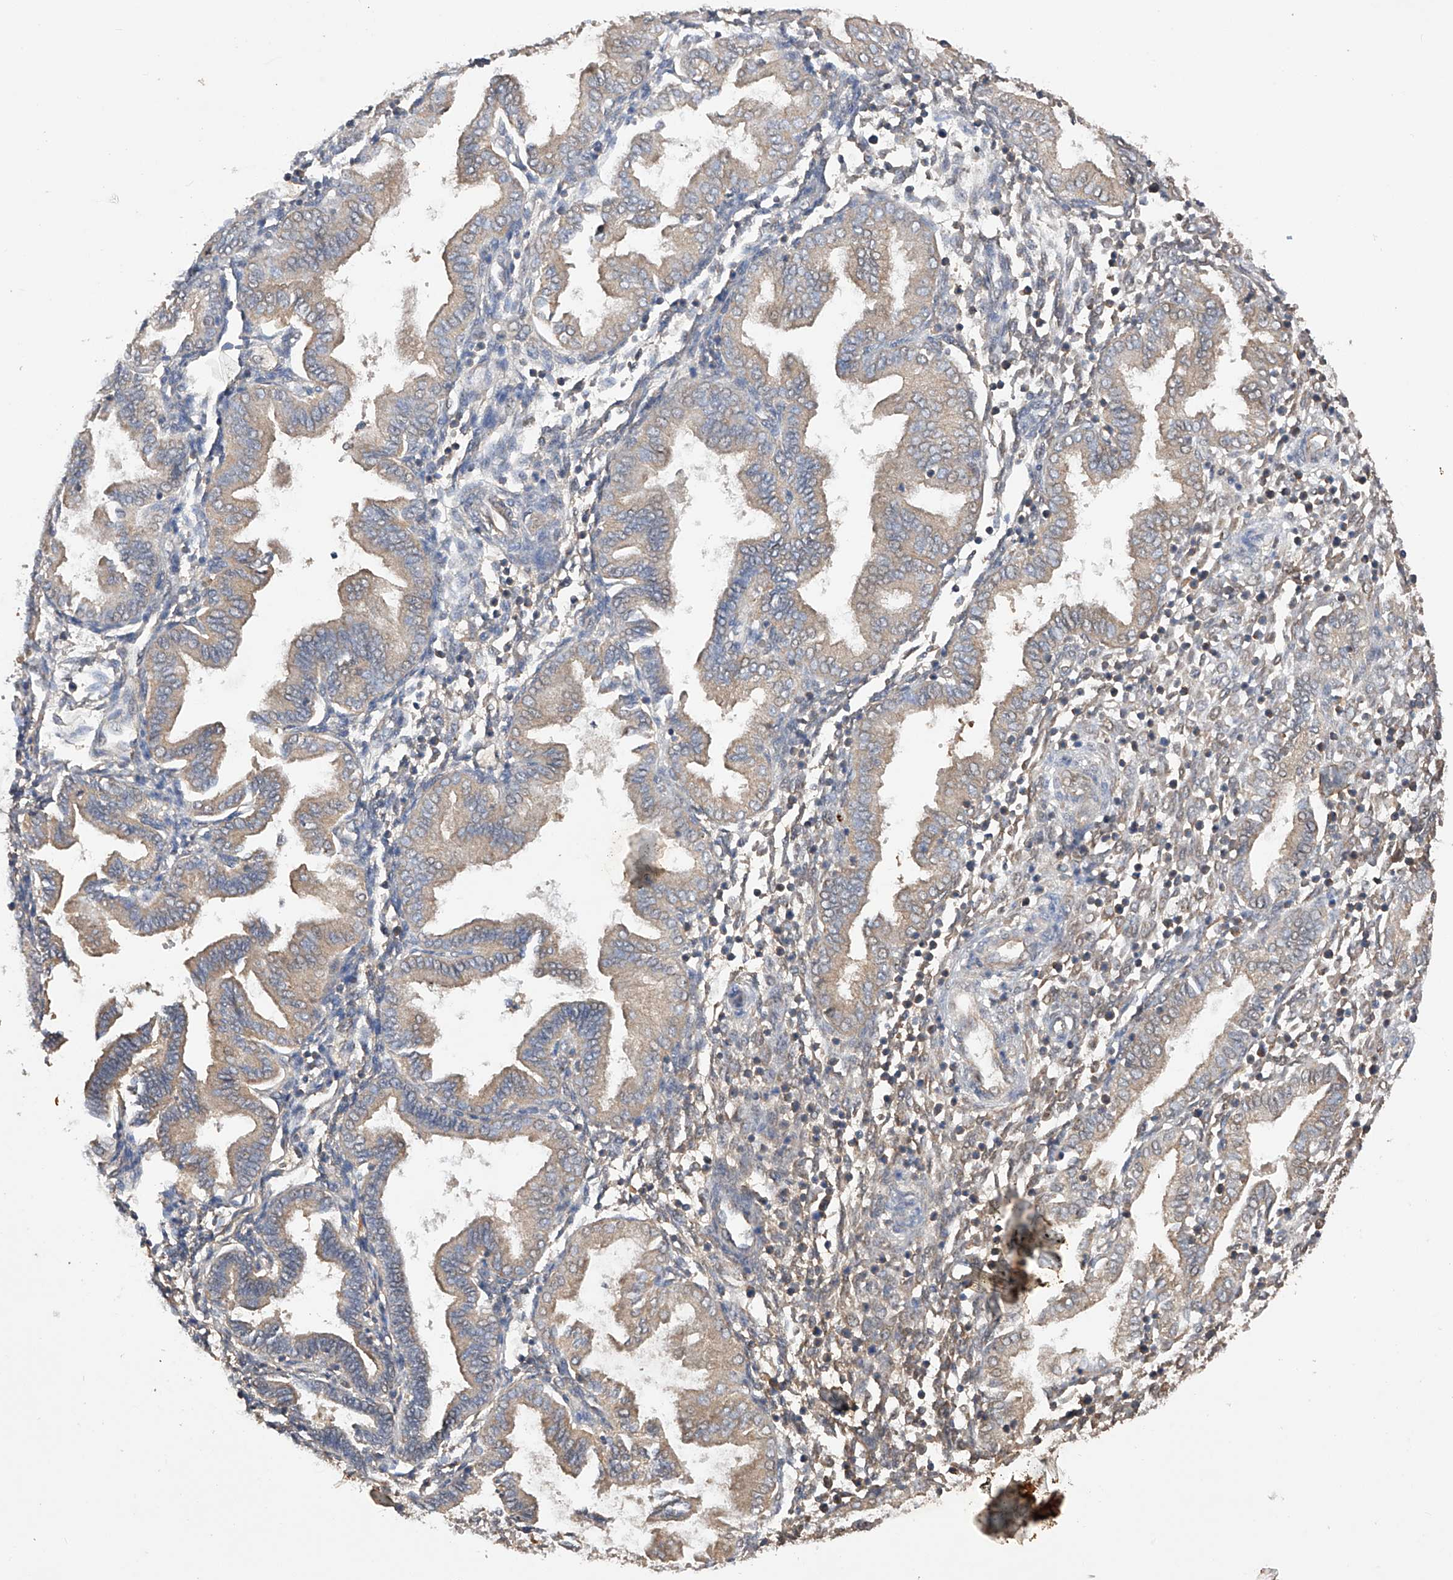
{"staining": {"intensity": "weak", "quantity": "25%-75%", "location": "cytoplasmic/membranous"}, "tissue": "endometrium", "cell_type": "Cells in endometrial stroma", "image_type": "normal", "snomed": [{"axis": "morphology", "description": "Normal tissue, NOS"}, {"axis": "topography", "description": "Endometrium"}], "caption": "Immunohistochemistry histopathology image of benign endometrium: human endometrium stained using immunohistochemistry exhibits low levels of weak protein expression localized specifically in the cytoplasmic/membranous of cells in endometrial stroma, appearing as a cytoplasmic/membranous brown color.", "gene": "SDHAF4", "patient": {"sex": "female", "age": 53}}